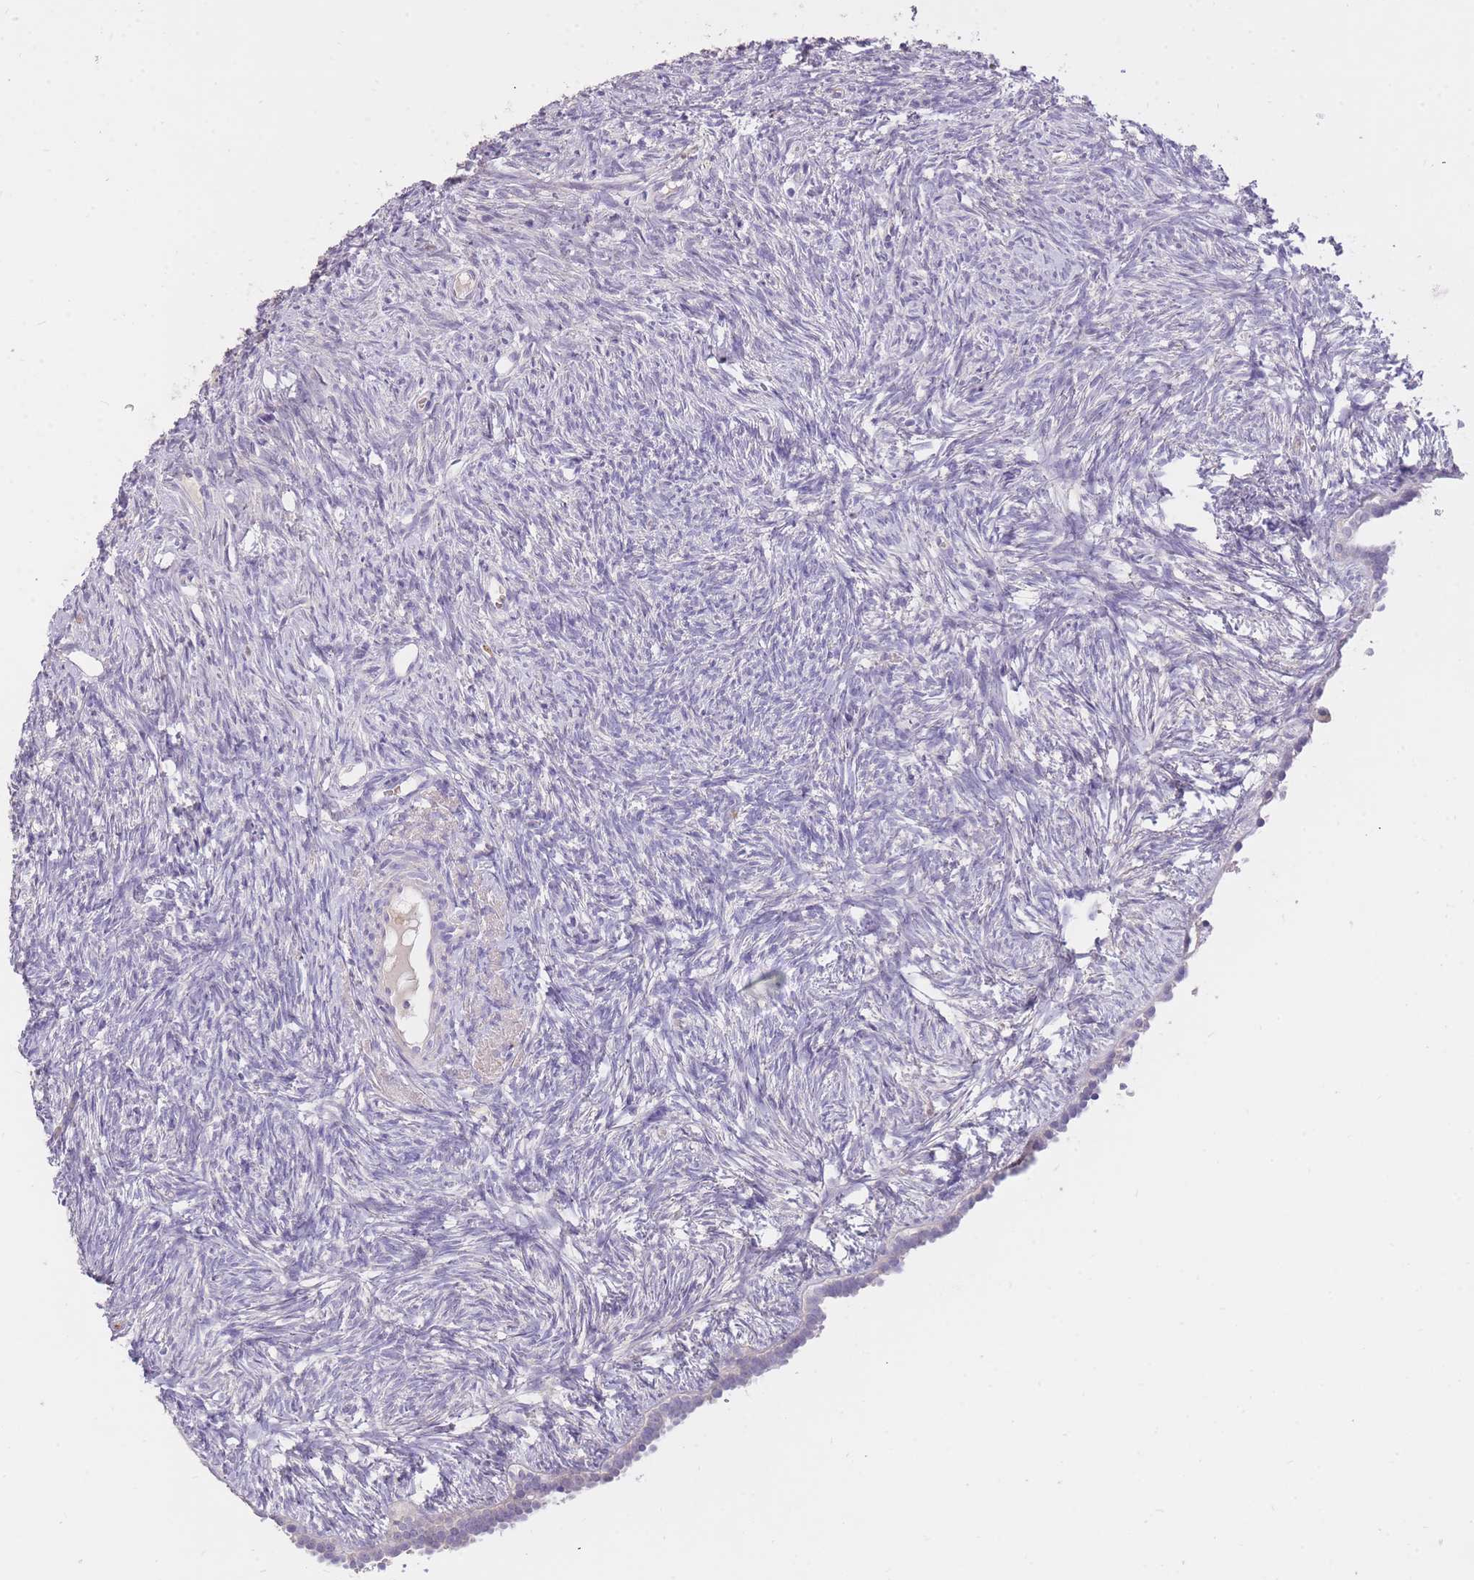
{"staining": {"intensity": "negative", "quantity": "none", "location": "none"}, "tissue": "ovary", "cell_type": "Ovarian stroma cells", "image_type": "normal", "snomed": [{"axis": "morphology", "description": "Normal tissue, NOS"}, {"axis": "topography", "description": "Ovary"}], "caption": "A high-resolution photomicrograph shows immunohistochemistry (IHC) staining of normal ovary, which demonstrates no significant positivity in ovarian stroma cells.", "gene": "FRG2B", "patient": {"sex": "female", "age": 51}}